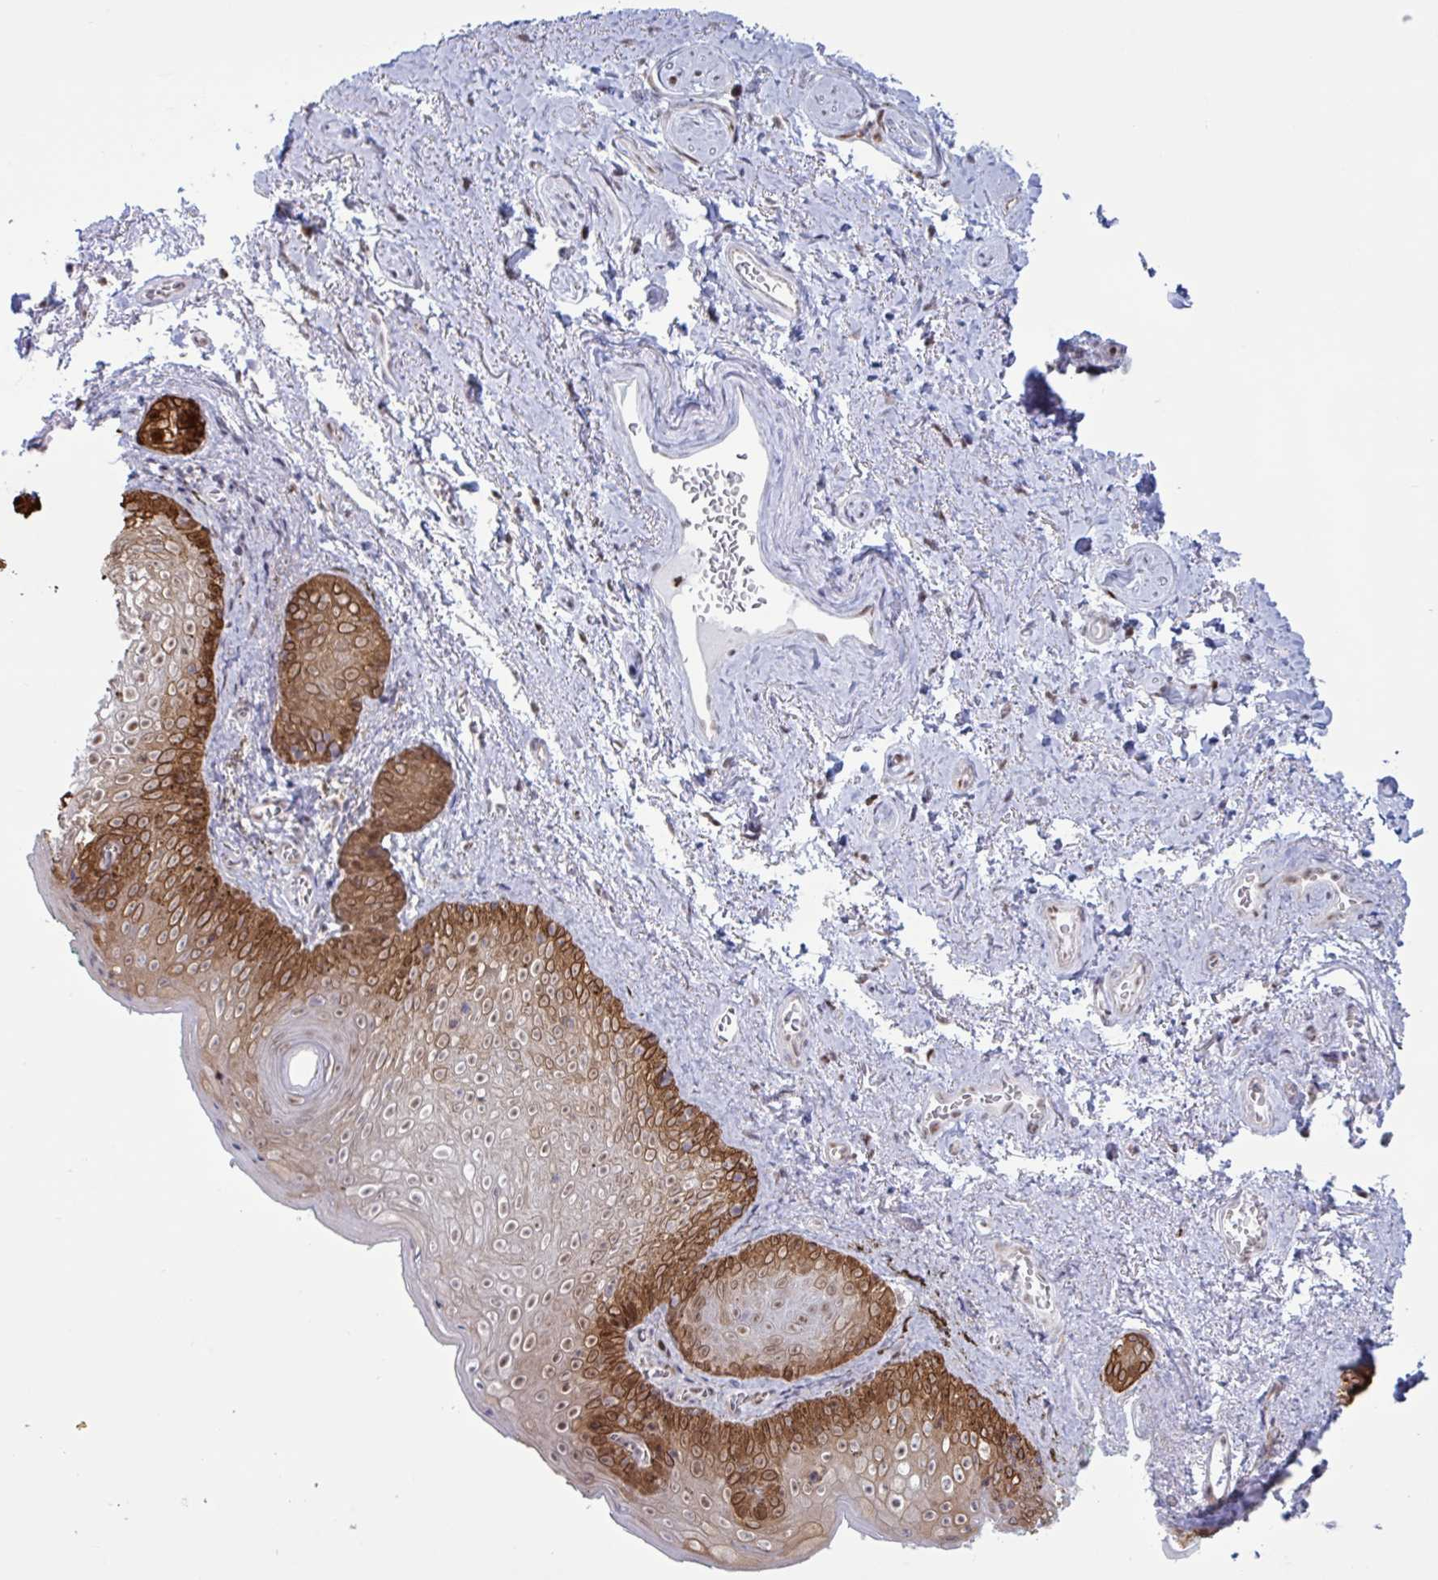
{"staining": {"intensity": "moderate", "quantity": "25%-75%", "location": "cytoplasmic/membranous,nuclear"}, "tissue": "vagina", "cell_type": "Squamous epithelial cells", "image_type": "normal", "snomed": [{"axis": "morphology", "description": "Normal tissue, NOS"}, {"axis": "topography", "description": "Vulva"}, {"axis": "topography", "description": "Vagina"}, {"axis": "topography", "description": "Peripheral nerve tissue"}], "caption": "Protein staining of unremarkable vagina displays moderate cytoplasmic/membranous,nuclear staining in about 25%-75% of squamous epithelial cells.", "gene": "PRMT6", "patient": {"sex": "female", "age": 66}}